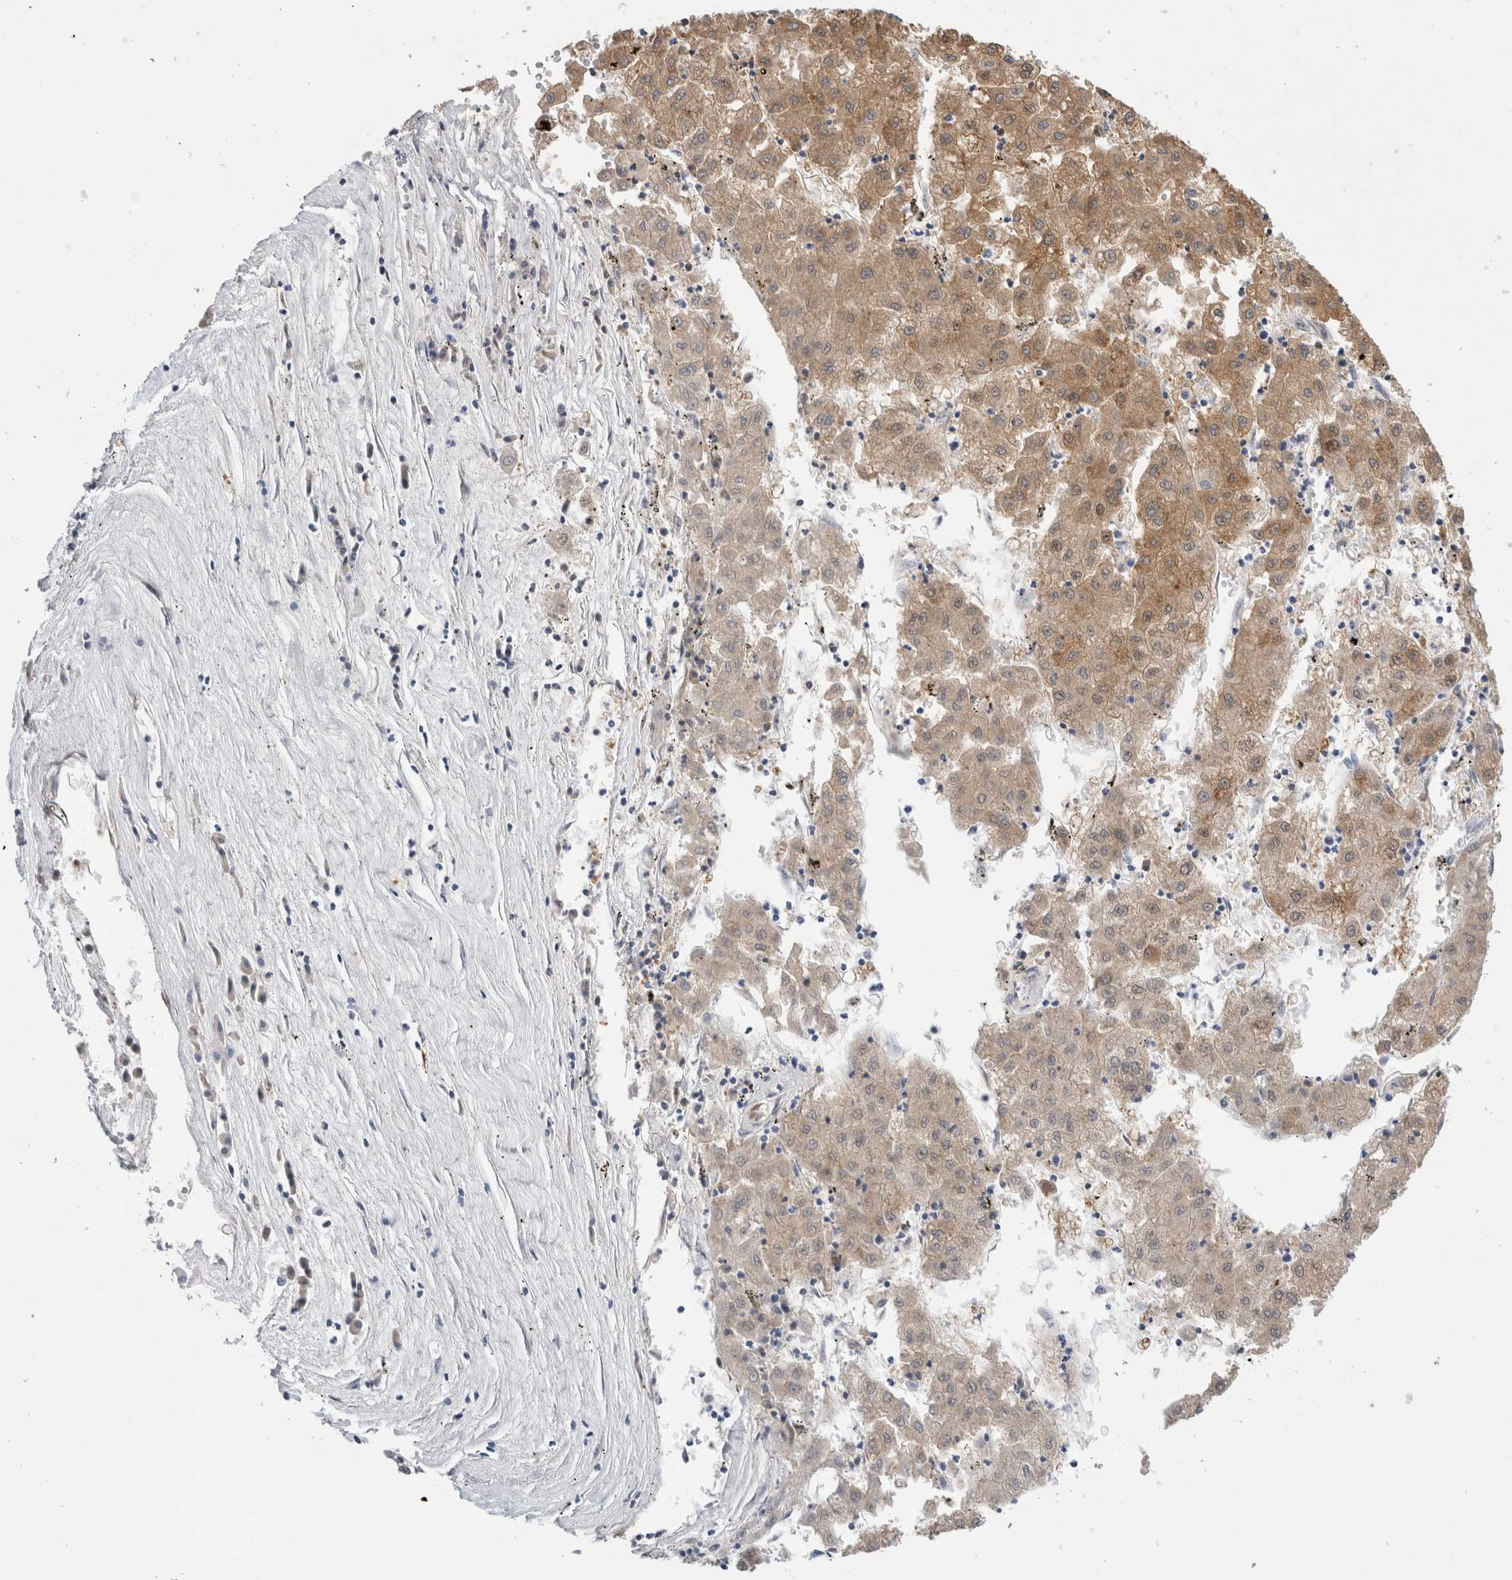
{"staining": {"intensity": "moderate", "quantity": "<25%", "location": "cytoplasmic/membranous"}, "tissue": "liver cancer", "cell_type": "Tumor cells", "image_type": "cancer", "snomed": [{"axis": "morphology", "description": "Carcinoma, Hepatocellular, NOS"}, {"axis": "topography", "description": "Liver"}], "caption": "An immunohistochemistry histopathology image of neoplastic tissue is shown. Protein staining in brown labels moderate cytoplasmic/membranous positivity in hepatocellular carcinoma (liver) within tumor cells.", "gene": "NAPEPLD", "patient": {"sex": "male", "age": 72}}